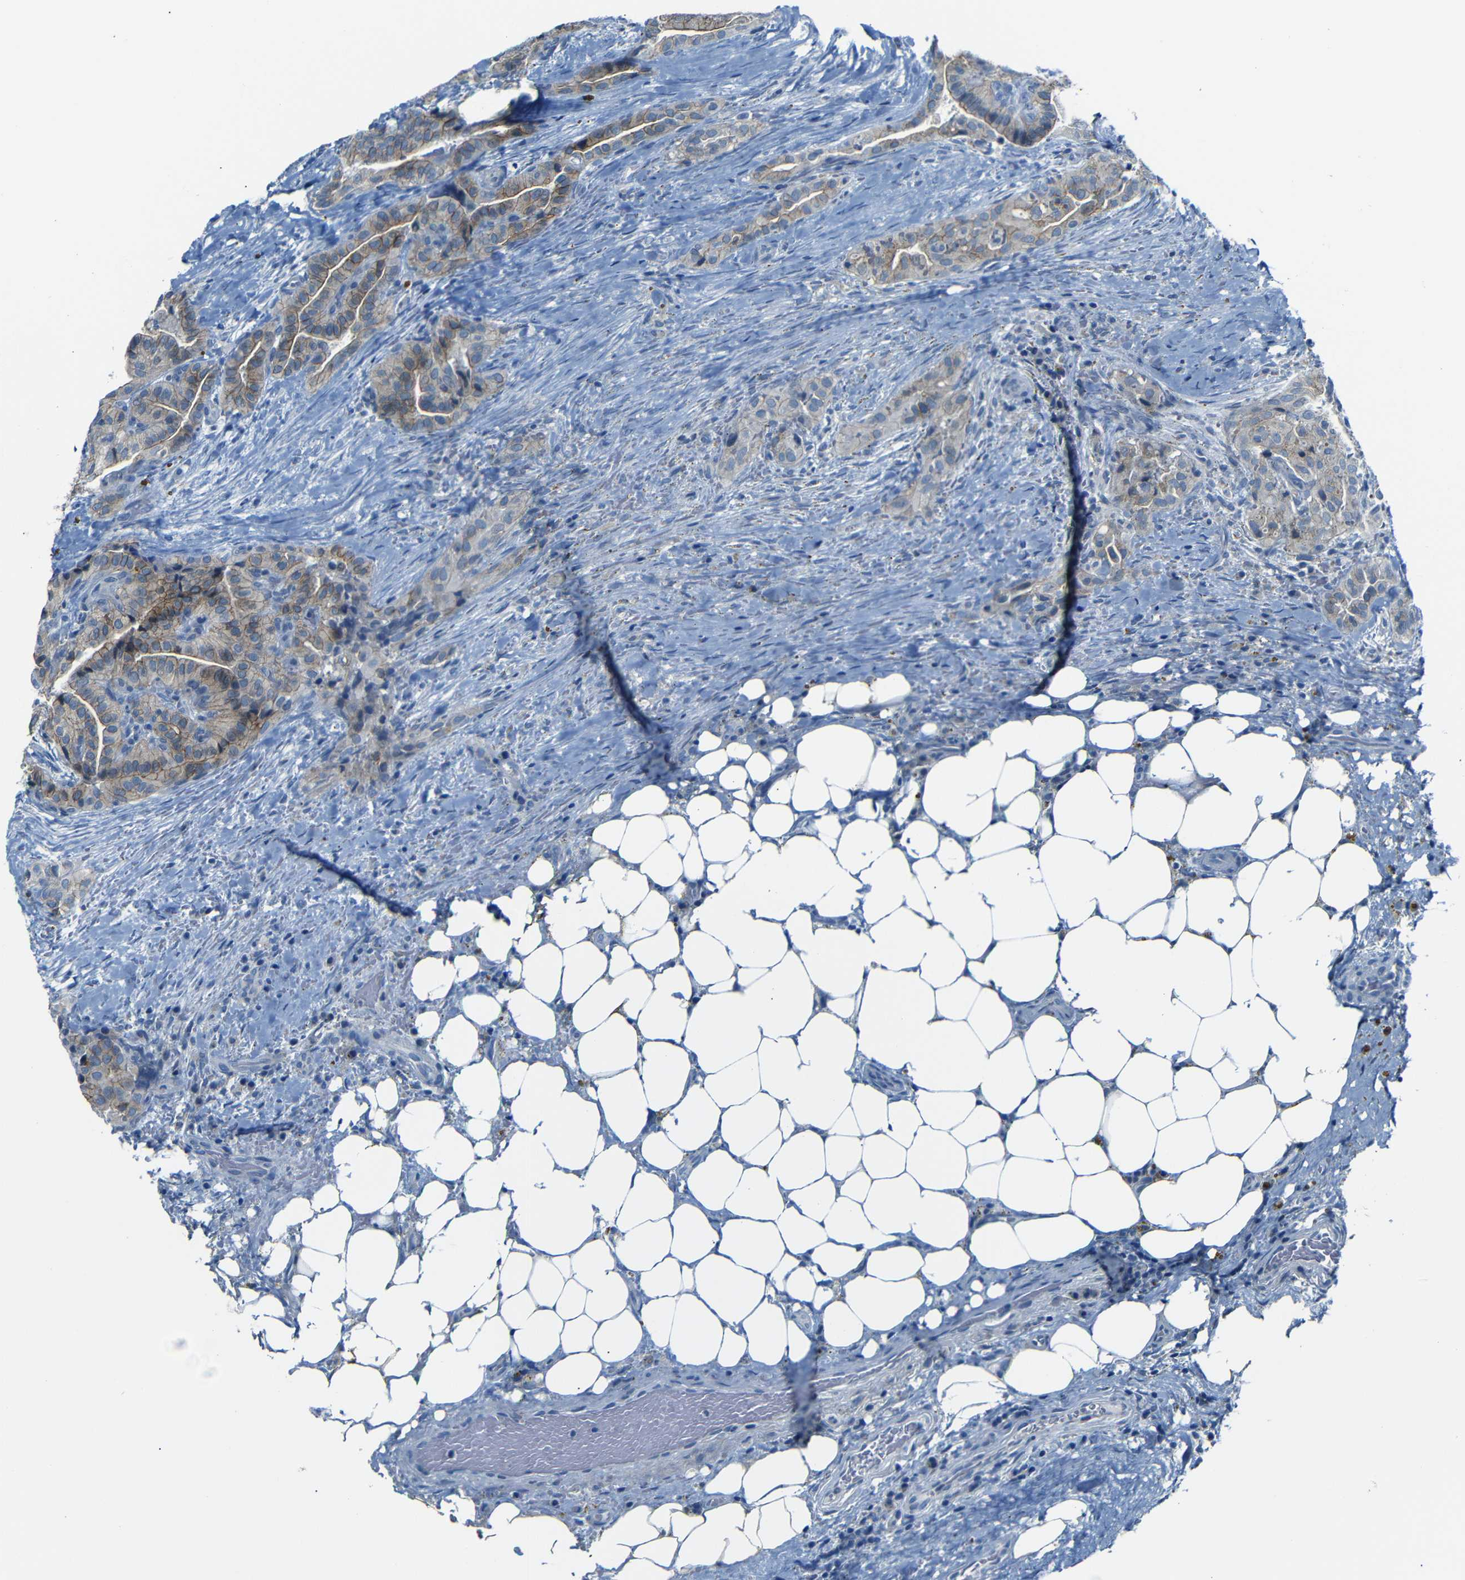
{"staining": {"intensity": "moderate", "quantity": "25%-75%", "location": "cytoplasmic/membranous"}, "tissue": "thyroid cancer", "cell_type": "Tumor cells", "image_type": "cancer", "snomed": [{"axis": "morphology", "description": "Papillary adenocarcinoma, NOS"}, {"axis": "topography", "description": "Thyroid gland"}], "caption": "The micrograph displays a brown stain indicating the presence of a protein in the cytoplasmic/membranous of tumor cells in papillary adenocarcinoma (thyroid).", "gene": "ANK3", "patient": {"sex": "male", "age": 77}}